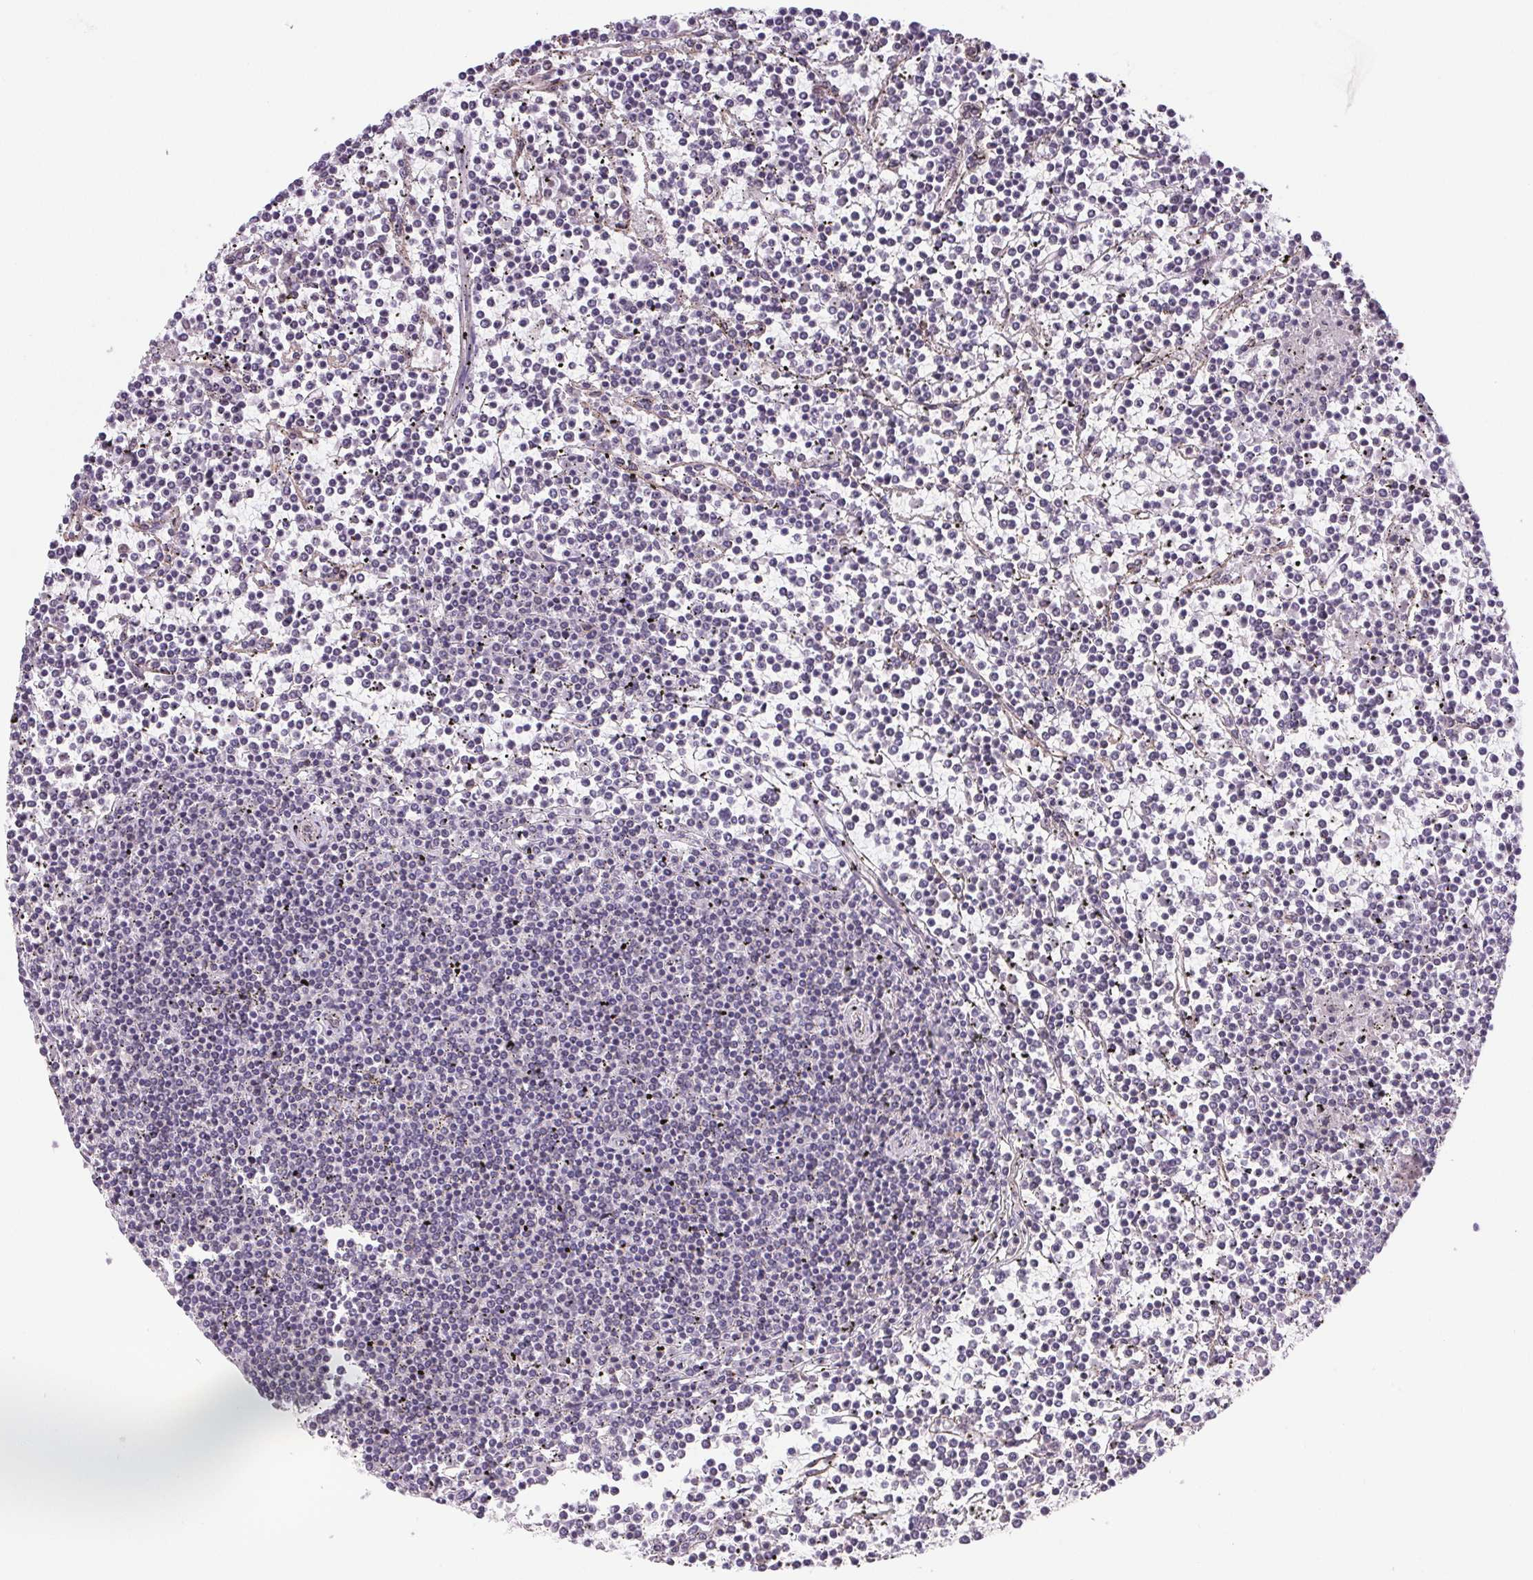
{"staining": {"intensity": "negative", "quantity": "none", "location": "none"}, "tissue": "lymphoma", "cell_type": "Tumor cells", "image_type": "cancer", "snomed": [{"axis": "morphology", "description": "Malignant lymphoma, non-Hodgkin's type, Low grade"}, {"axis": "topography", "description": "Spleen"}], "caption": "This is a histopathology image of immunohistochemistry staining of malignant lymphoma, non-Hodgkin's type (low-grade), which shows no positivity in tumor cells. Nuclei are stained in blue.", "gene": "PLA2G4F", "patient": {"sex": "female", "age": 19}}